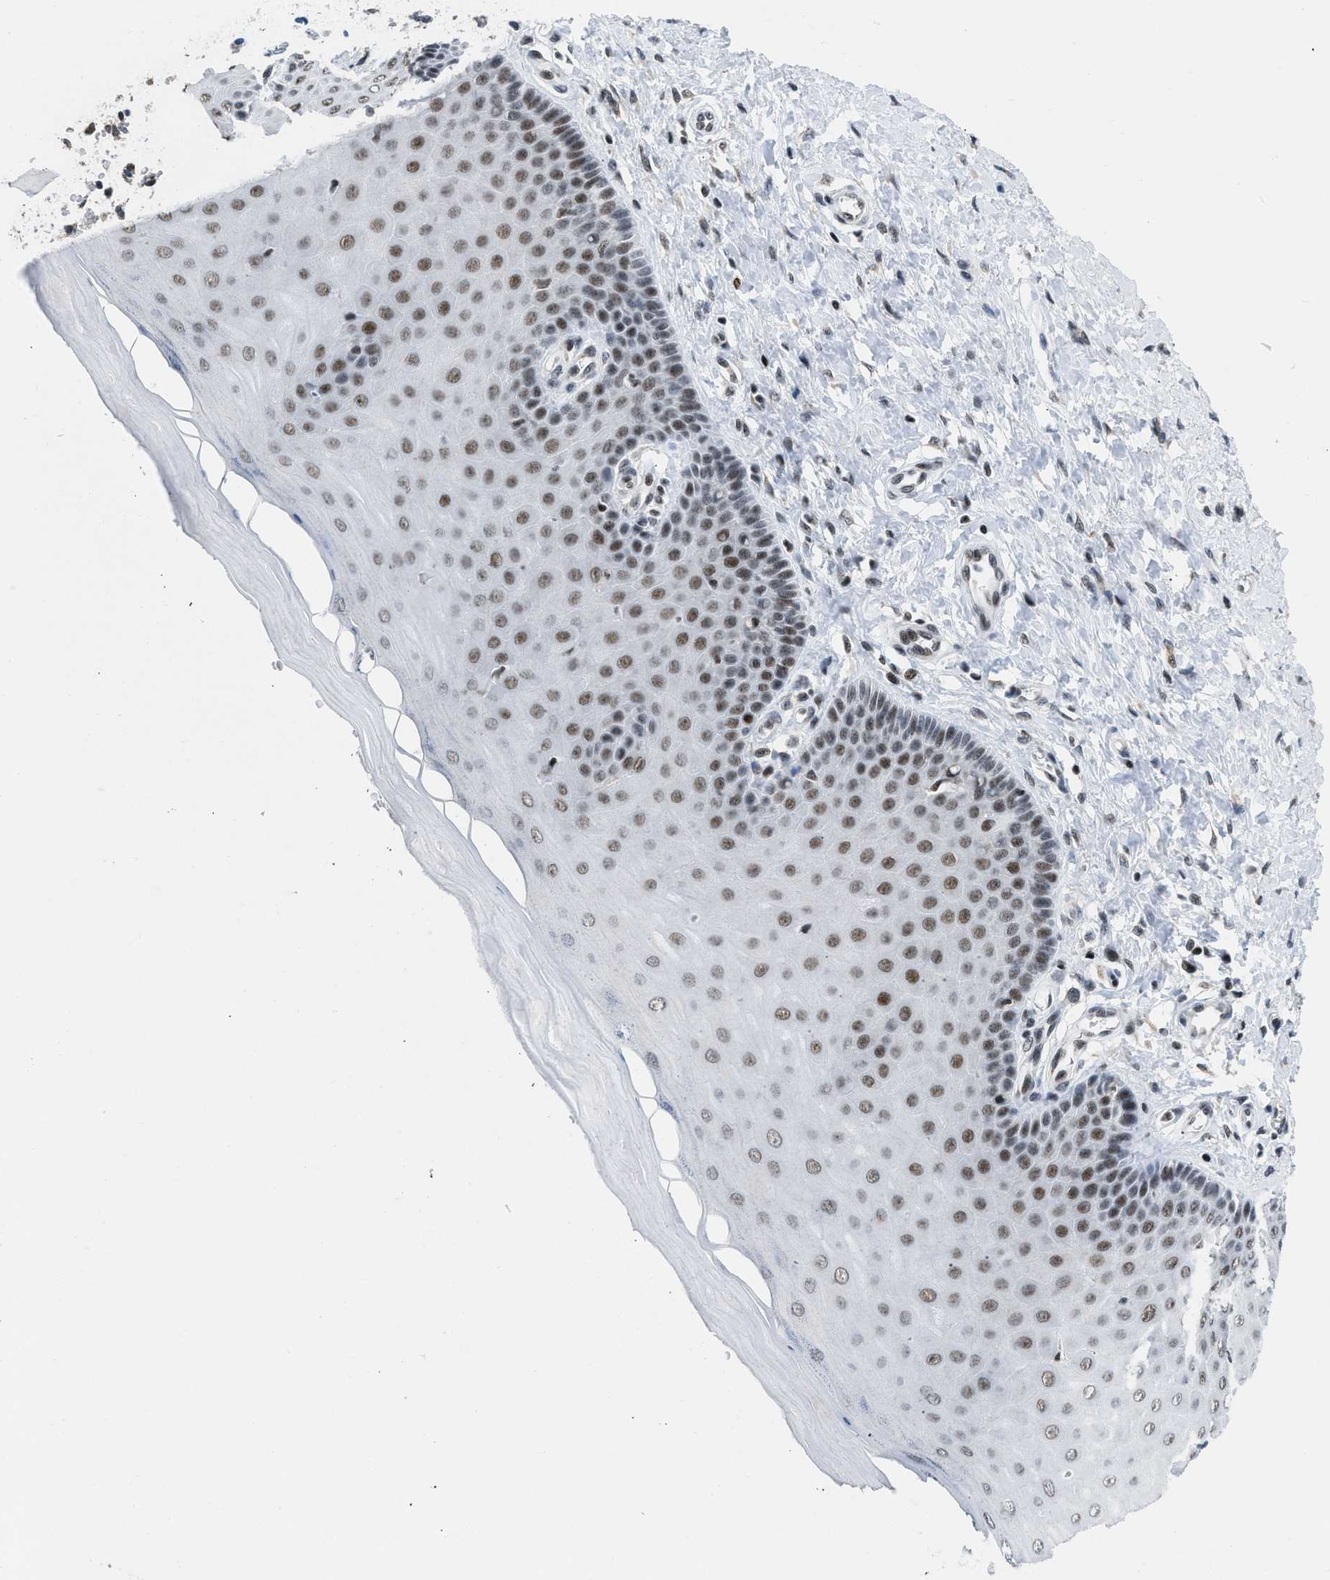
{"staining": {"intensity": "moderate", "quantity": ">75%", "location": "nuclear"}, "tissue": "cervix", "cell_type": "Glandular cells", "image_type": "normal", "snomed": [{"axis": "morphology", "description": "Normal tissue, NOS"}, {"axis": "topography", "description": "Cervix"}], "caption": "Immunohistochemical staining of unremarkable human cervix shows medium levels of moderate nuclear positivity in approximately >75% of glandular cells.", "gene": "TERF2IP", "patient": {"sex": "female", "age": 55}}